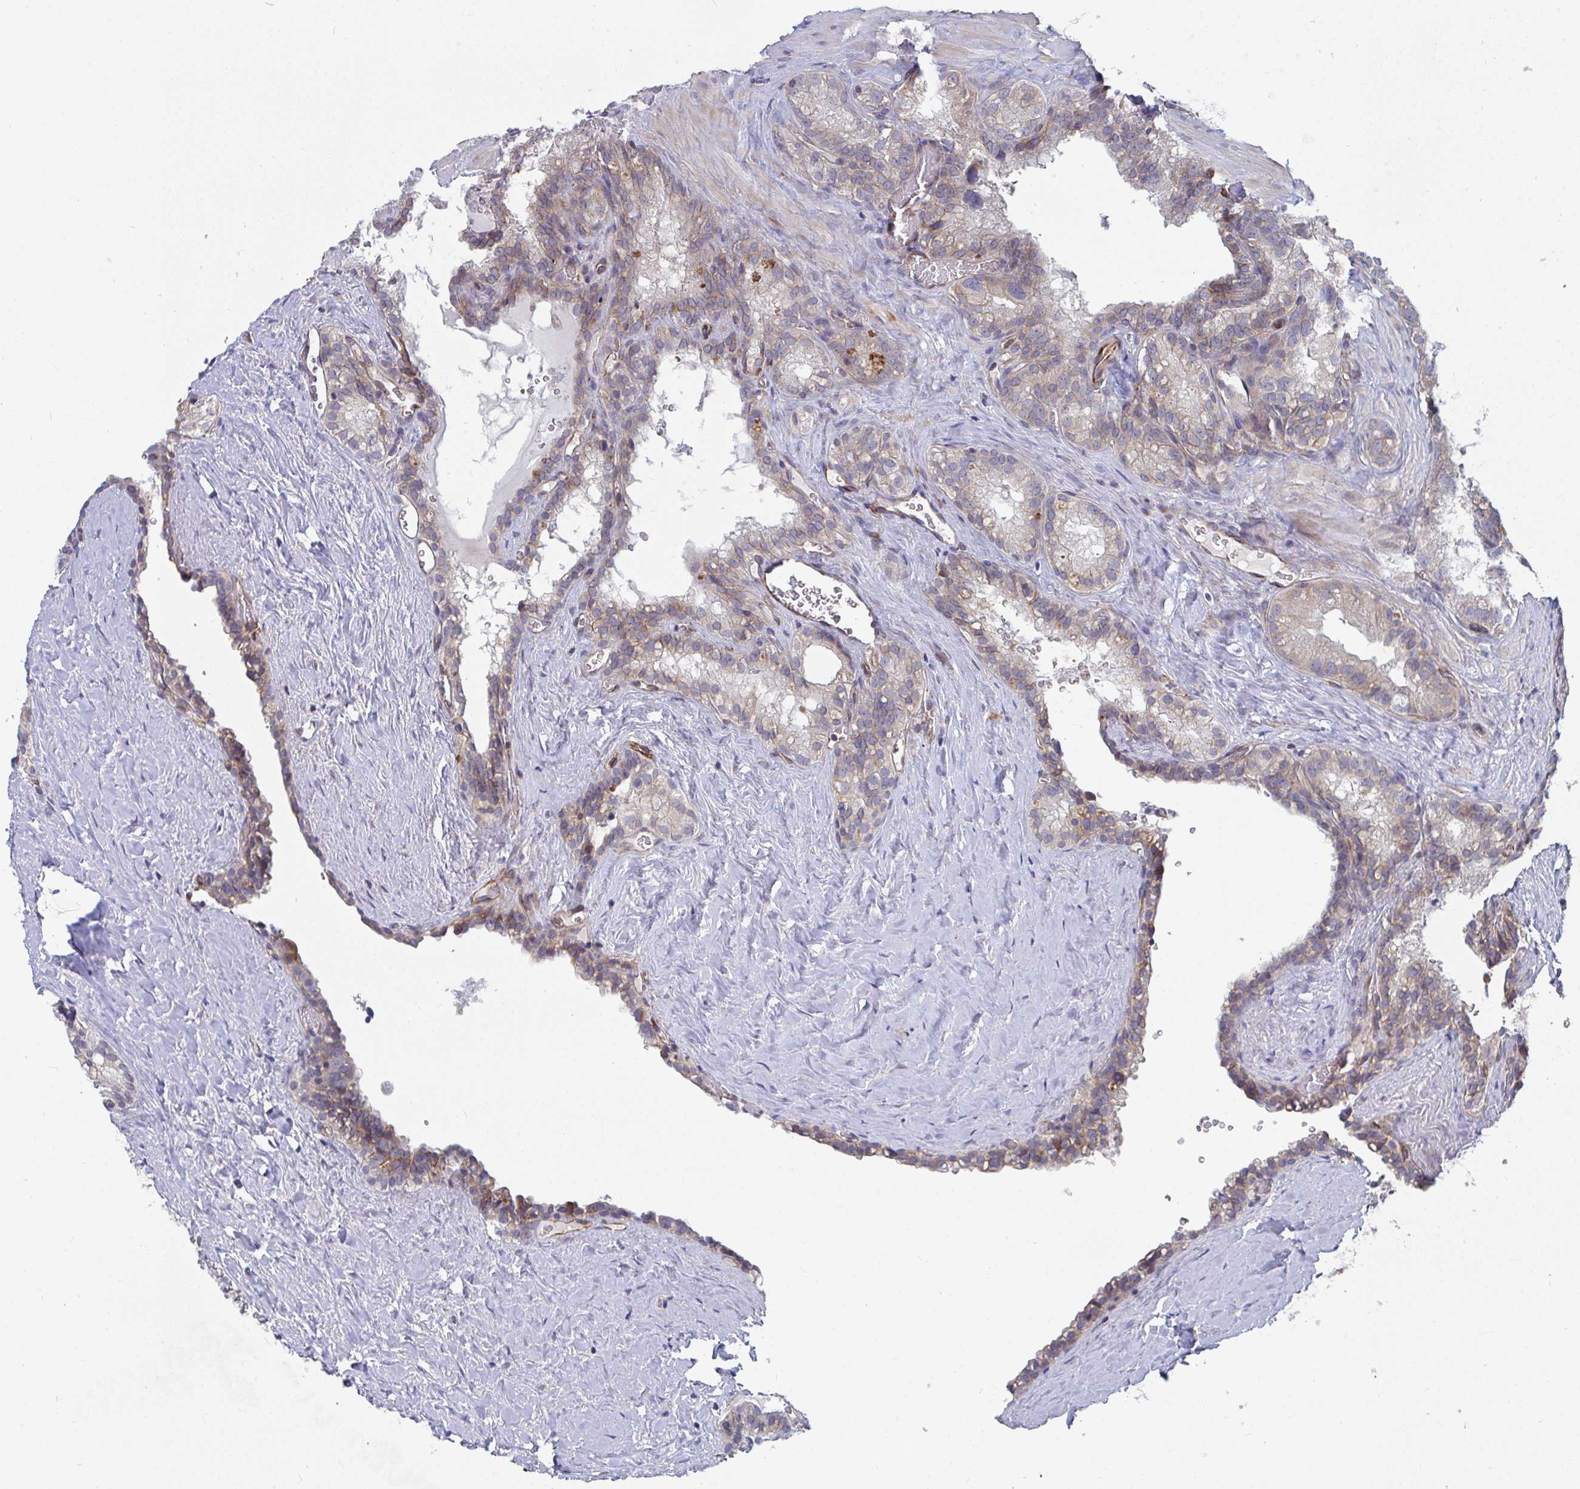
{"staining": {"intensity": "weak", "quantity": "25%-75%", "location": "cytoplasmic/membranous"}, "tissue": "seminal vesicle", "cell_type": "Glandular cells", "image_type": "normal", "snomed": [{"axis": "morphology", "description": "Normal tissue, NOS"}, {"axis": "topography", "description": "Seminal veicle"}], "caption": "This micrograph displays IHC staining of normal seminal vesicle, with low weak cytoplasmic/membranous positivity in approximately 25%-75% of glandular cells.", "gene": "EIF1AD", "patient": {"sex": "male", "age": 47}}